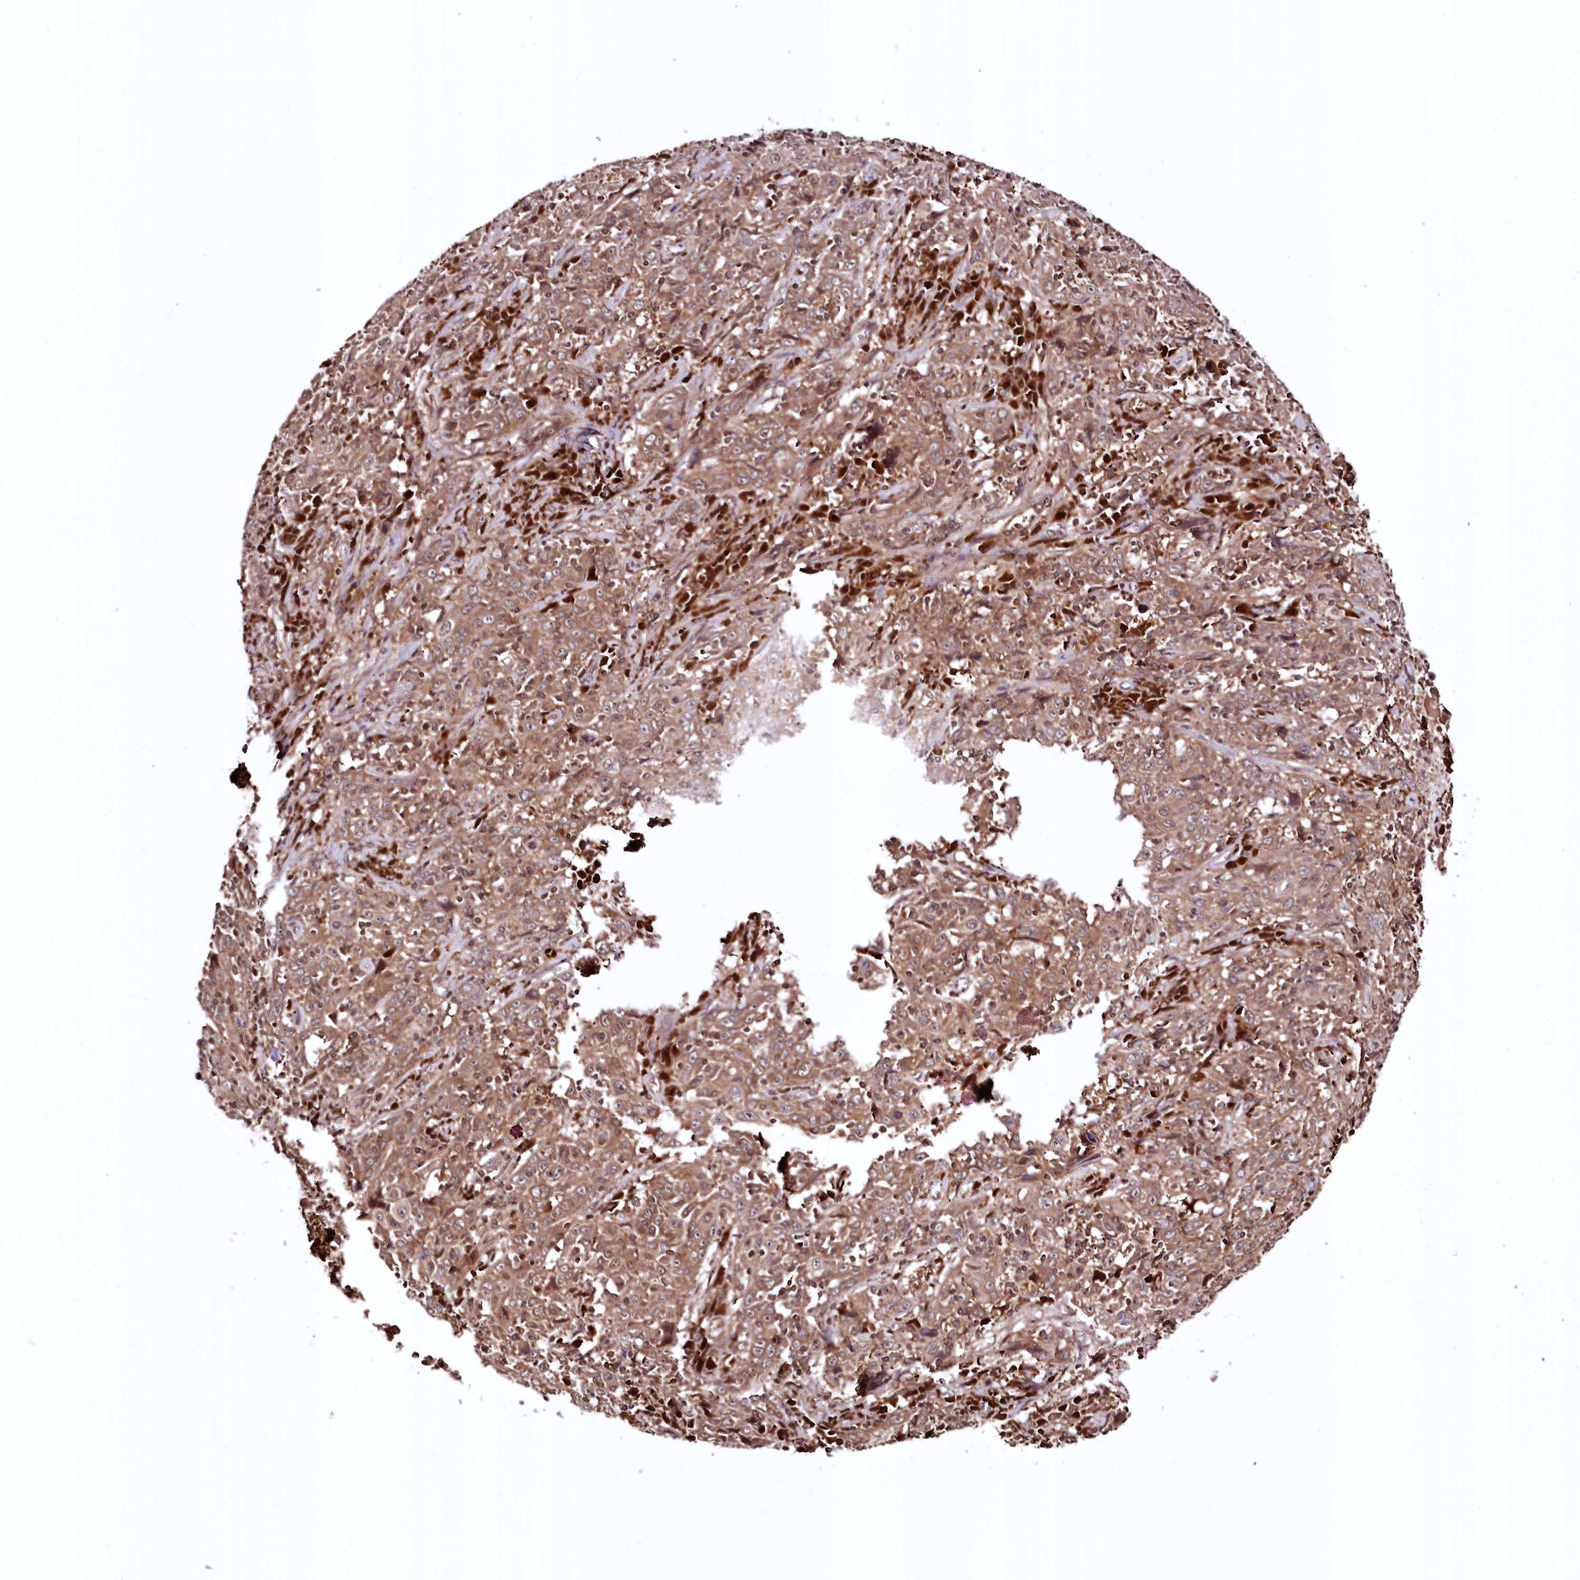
{"staining": {"intensity": "moderate", "quantity": ">75%", "location": "cytoplasmic/membranous"}, "tissue": "cervical cancer", "cell_type": "Tumor cells", "image_type": "cancer", "snomed": [{"axis": "morphology", "description": "Squamous cell carcinoma, NOS"}, {"axis": "topography", "description": "Cervix"}], "caption": "Immunohistochemical staining of cervical cancer (squamous cell carcinoma) demonstrates moderate cytoplasmic/membranous protein positivity in approximately >75% of tumor cells.", "gene": "TTC12", "patient": {"sex": "female", "age": 46}}